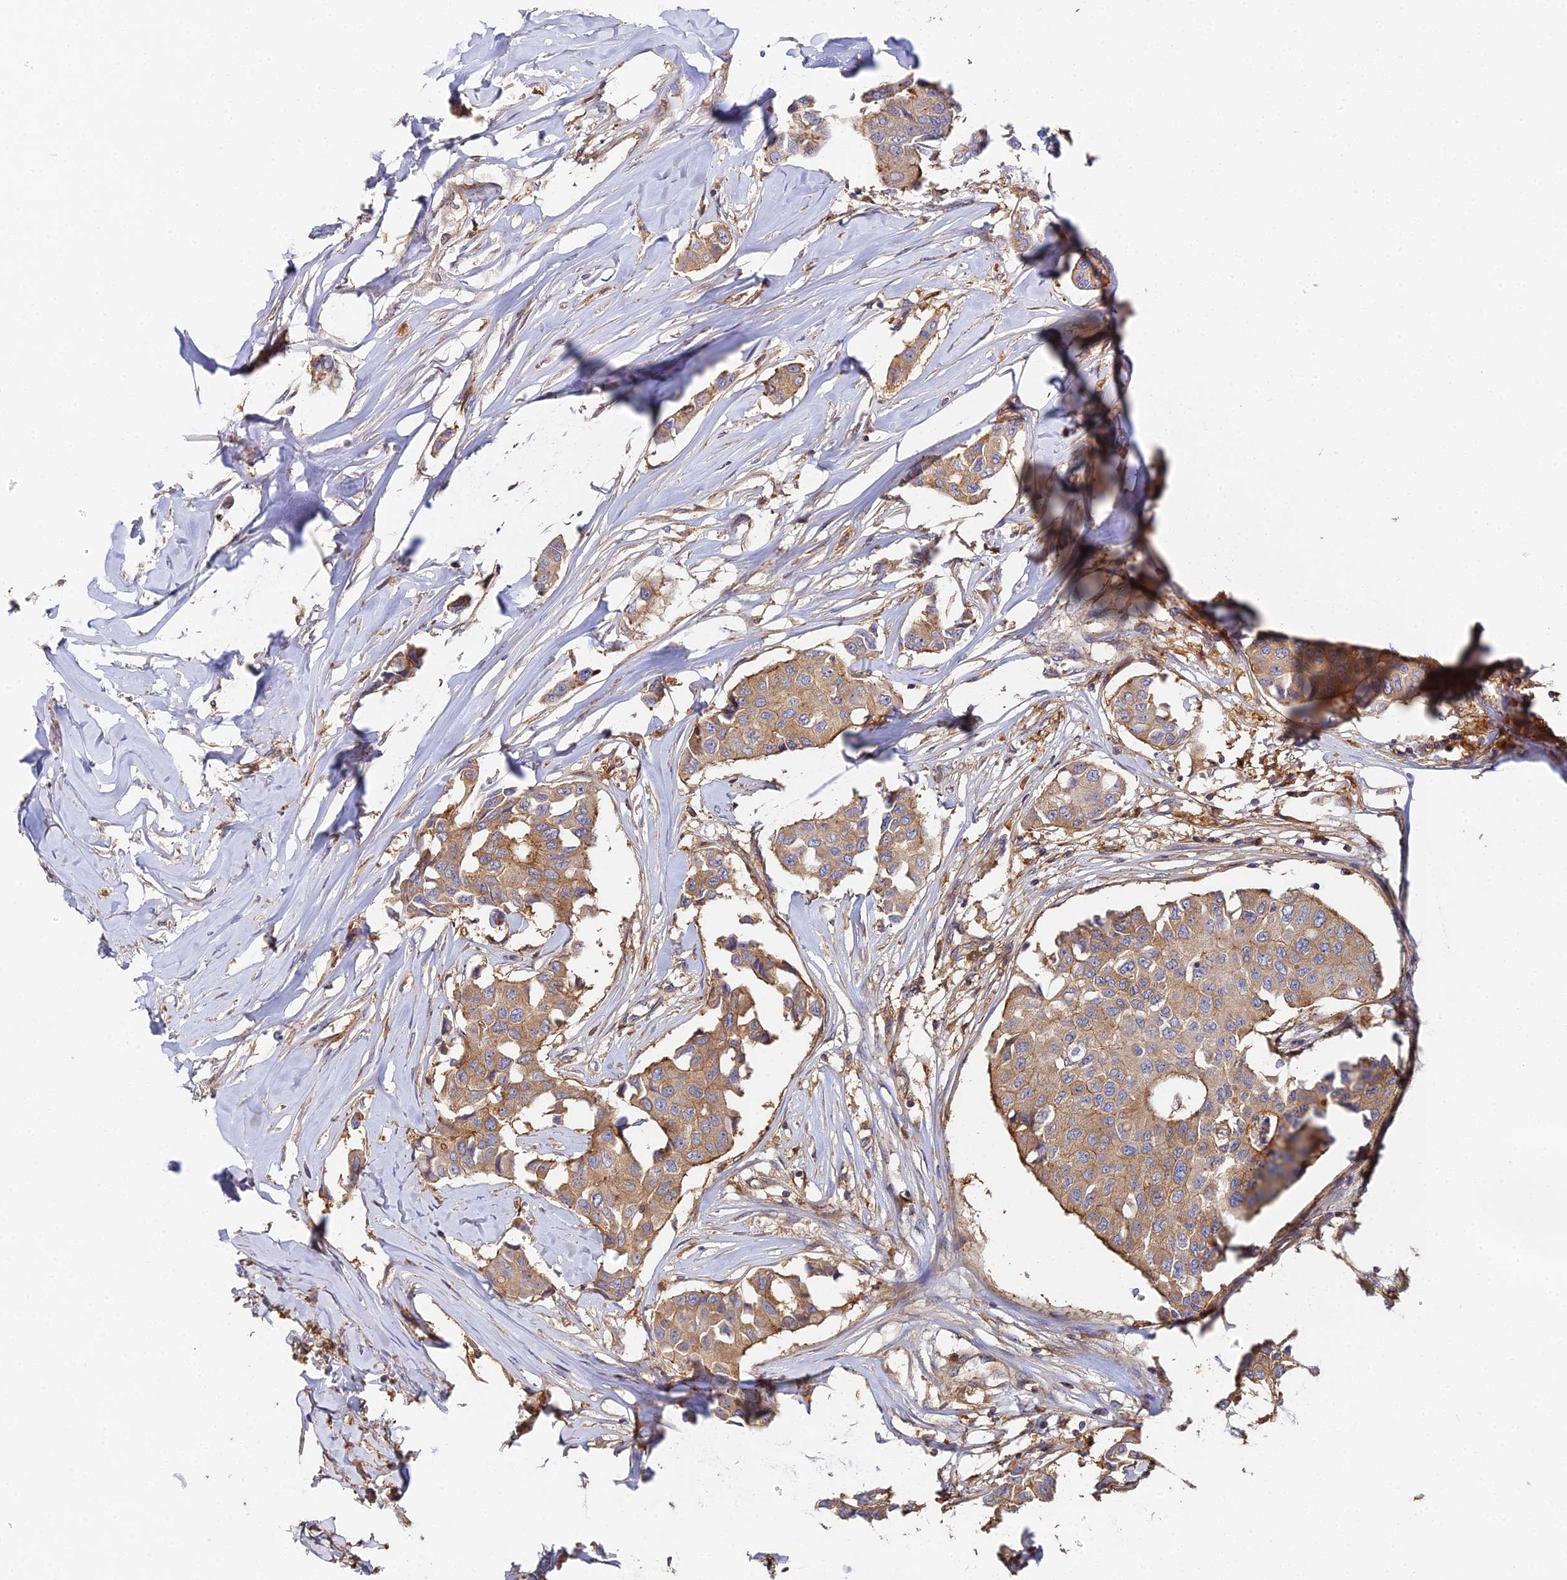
{"staining": {"intensity": "moderate", "quantity": ">75%", "location": "cytoplasmic/membranous"}, "tissue": "breast cancer", "cell_type": "Tumor cells", "image_type": "cancer", "snomed": [{"axis": "morphology", "description": "Duct carcinoma"}, {"axis": "topography", "description": "Breast"}], "caption": "Brown immunohistochemical staining in breast cancer shows moderate cytoplasmic/membranous expression in about >75% of tumor cells.", "gene": "GNG5B", "patient": {"sex": "female", "age": 80}}